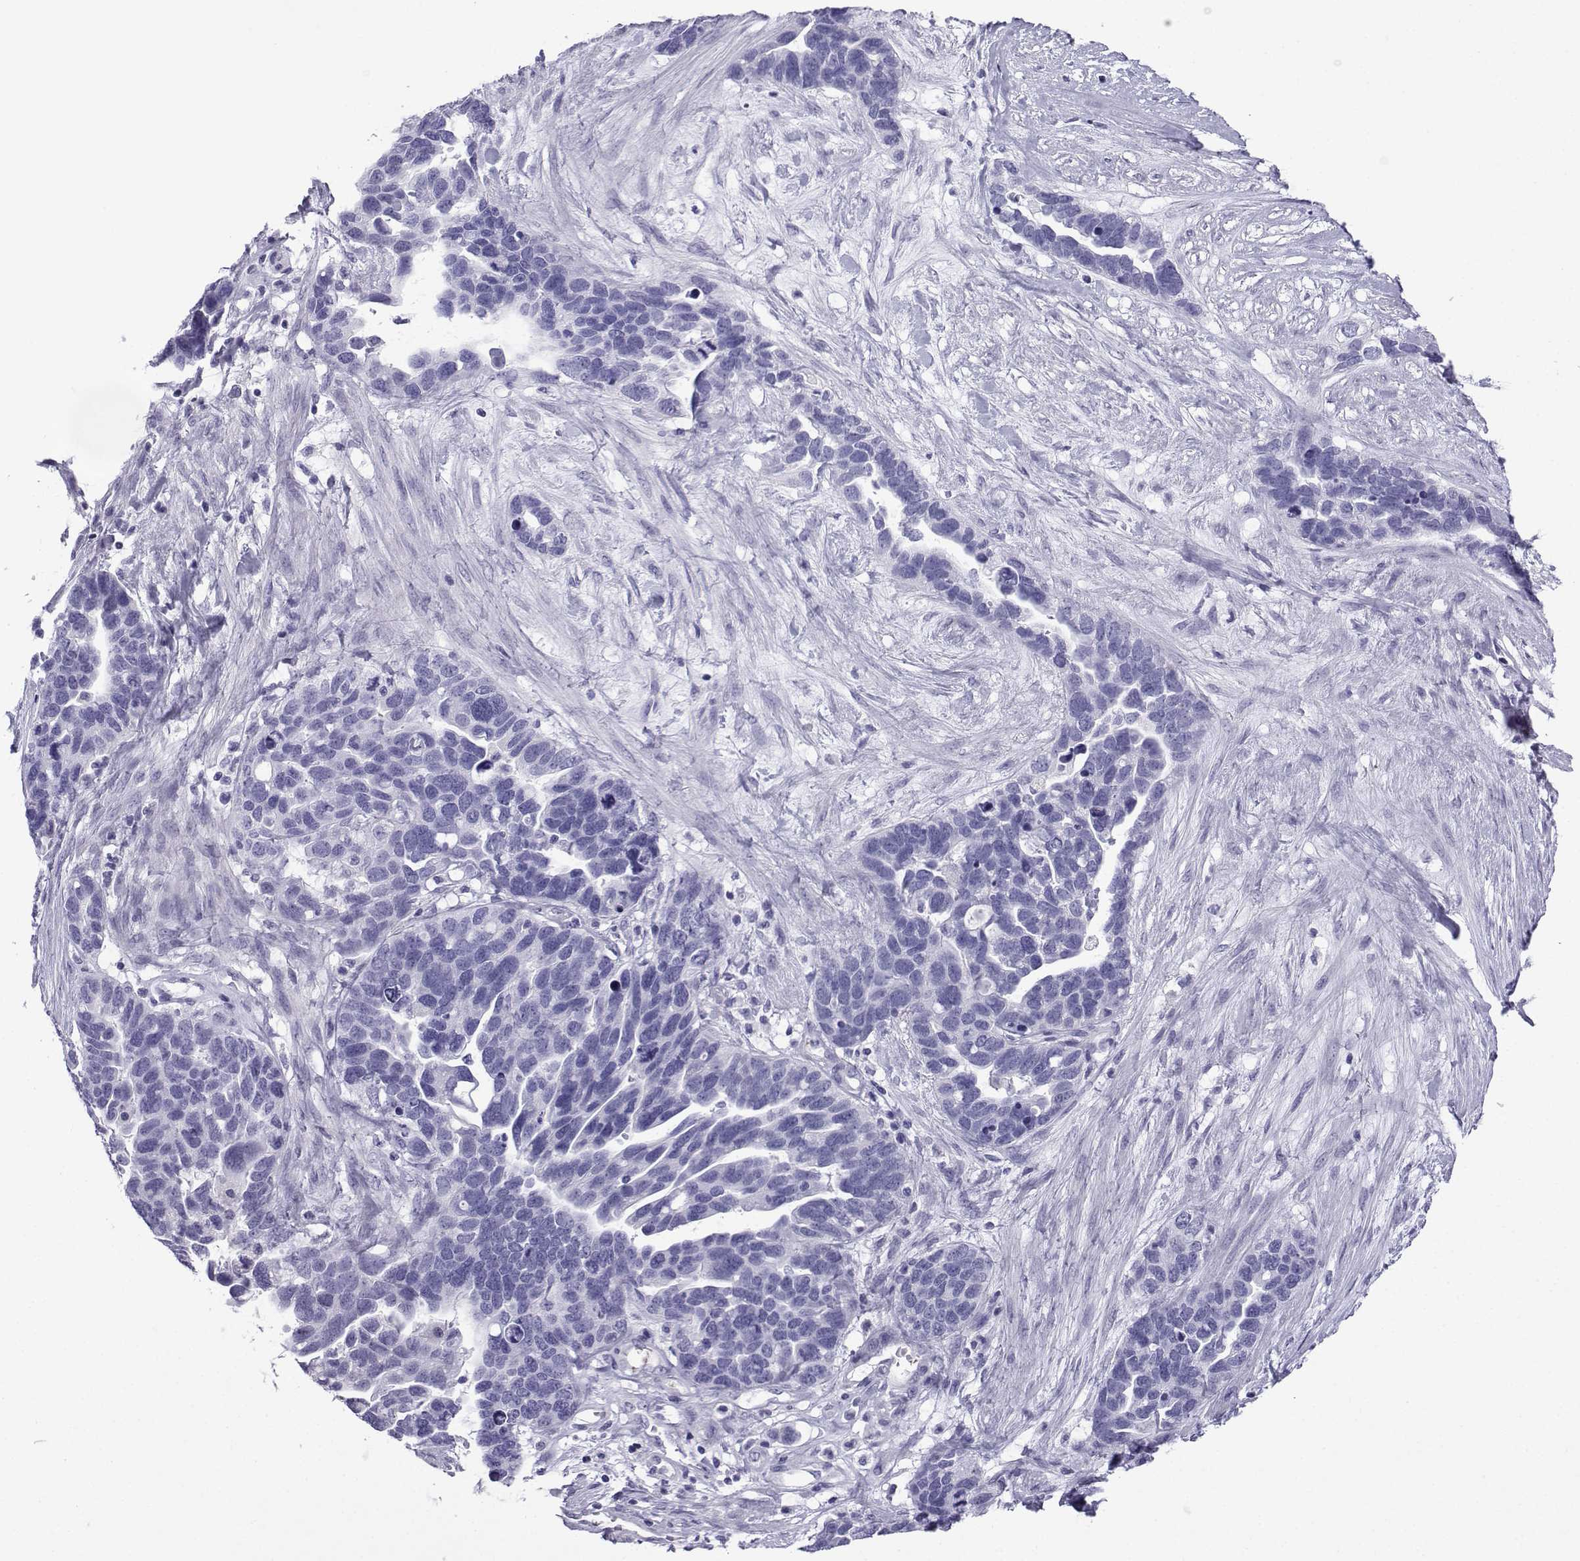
{"staining": {"intensity": "negative", "quantity": "none", "location": "none"}, "tissue": "ovarian cancer", "cell_type": "Tumor cells", "image_type": "cancer", "snomed": [{"axis": "morphology", "description": "Cystadenocarcinoma, serous, NOS"}, {"axis": "topography", "description": "Ovary"}], "caption": "Immunohistochemical staining of serous cystadenocarcinoma (ovarian) reveals no significant positivity in tumor cells.", "gene": "TRIM46", "patient": {"sex": "female", "age": 54}}